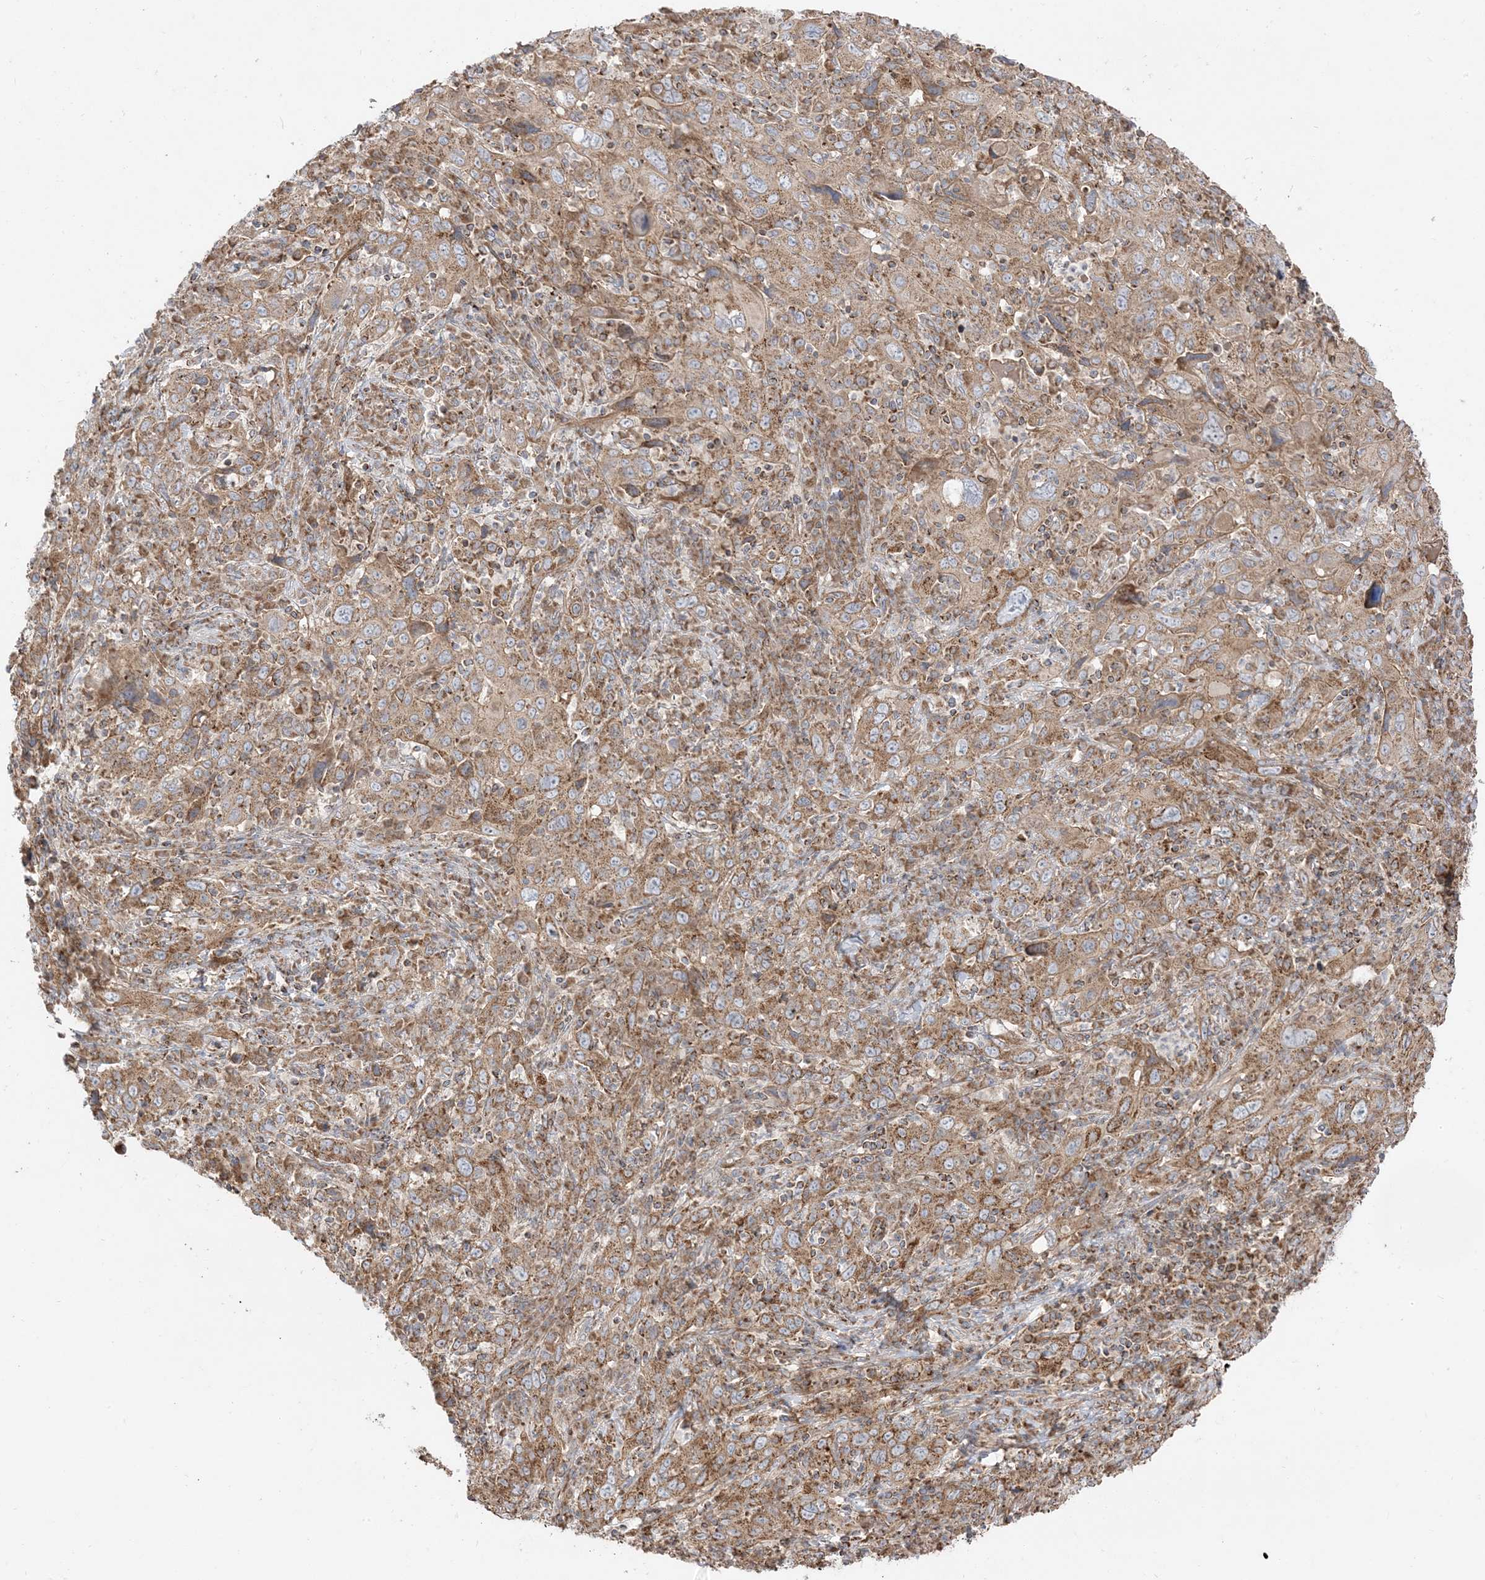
{"staining": {"intensity": "moderate", "quantity": ">75%", "location": "cytoplasmic/membranous"}, "tissue": "cervical cancer", "cell_type": "Tumor cells", "image_type": "cancer", "snomed": [{"axis": "morphology", "description": "Squamous cell carcinoma, NOS"}, {"axis": "topography", "description": "Cervix"}], "caption": "This micrograph demonstrates immunohistochemistry (IHC) staining of human cervical squamous cell carcinoma, with medium moderate cytoplasmic/membranous positivity in about >75% of tumor cells.", "gene": "AARS2", "patient": {"sex": "female", "age": 46}}